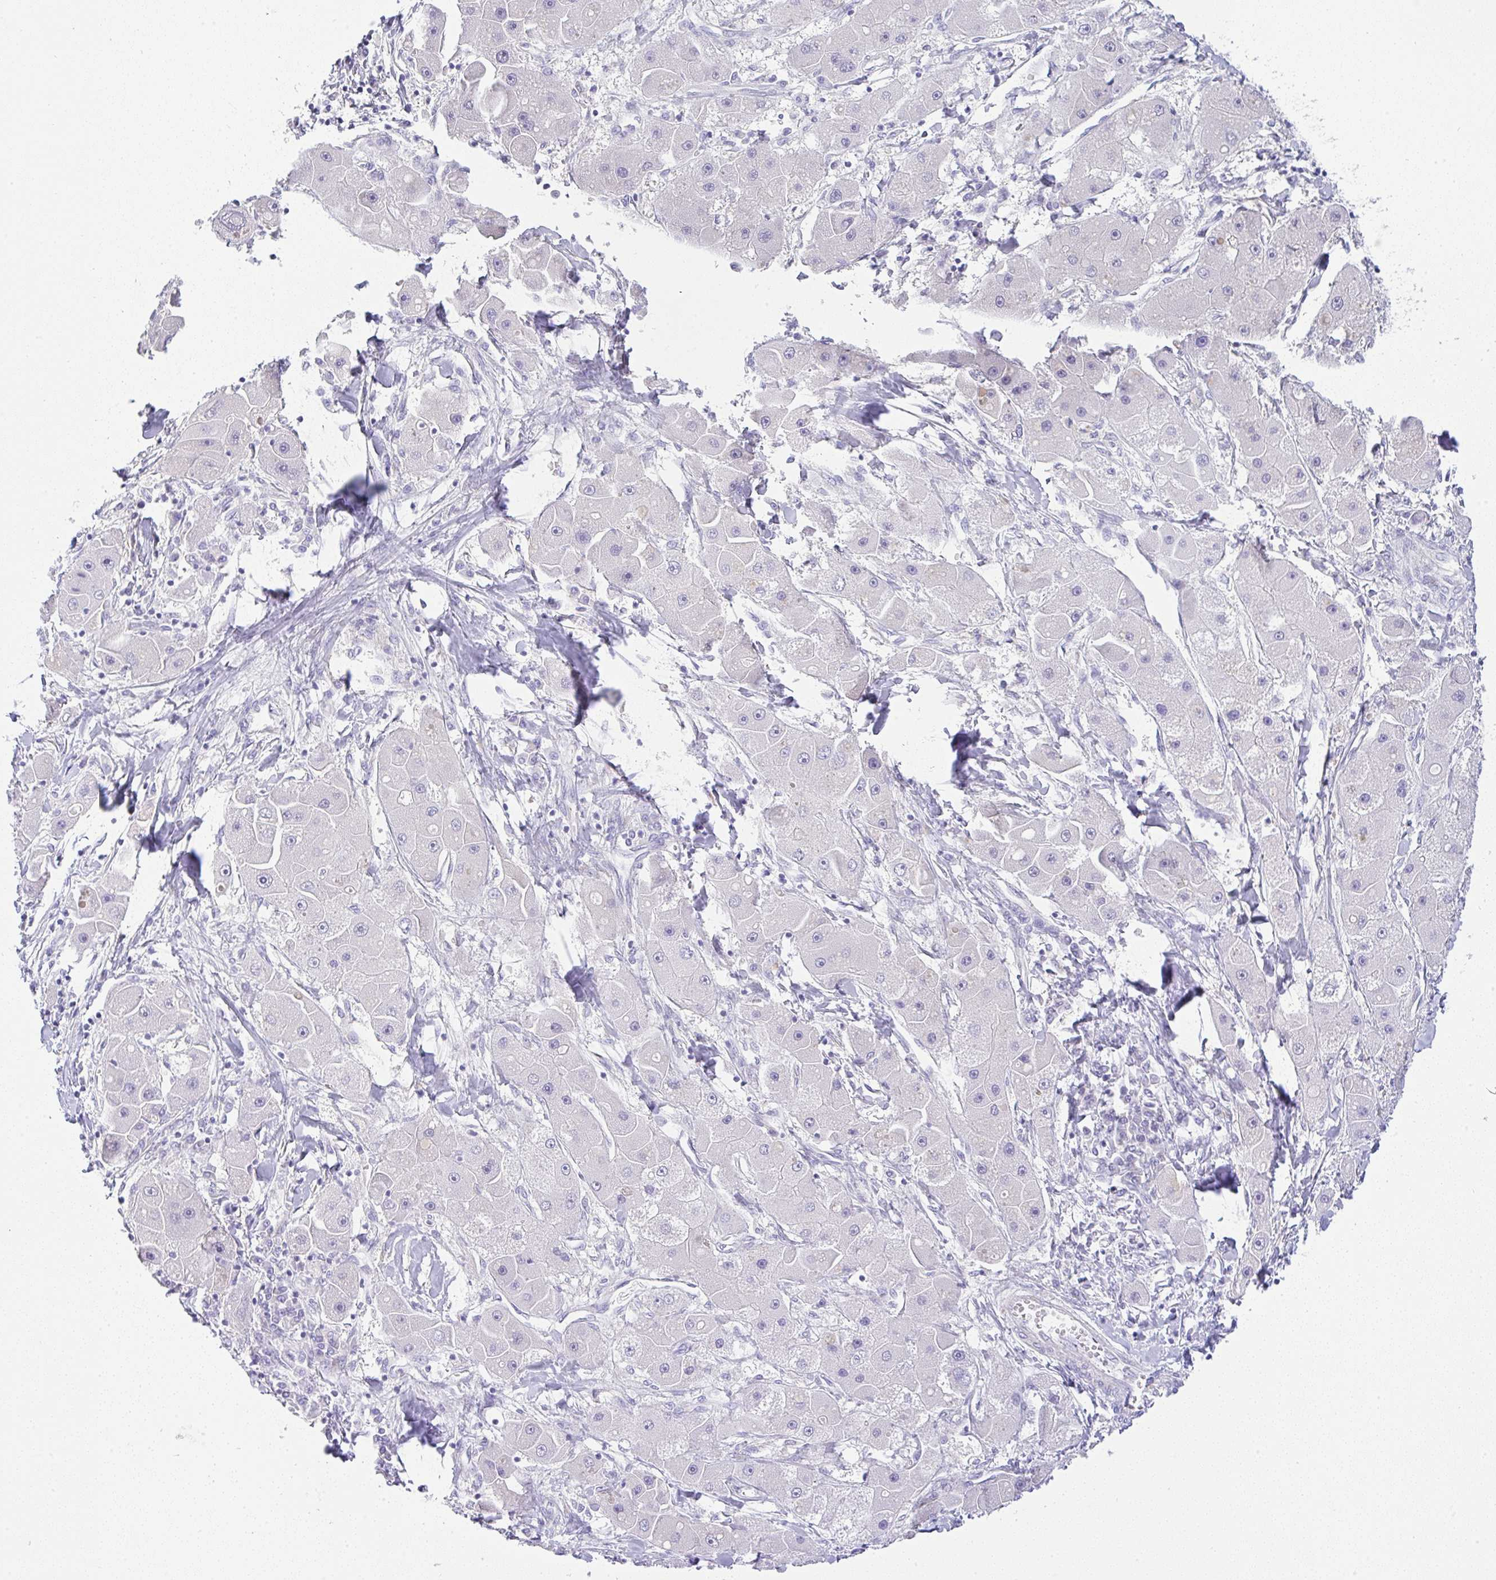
{"staining": {"intensity": "negative", "quantity": "none", "location": "none"}, "tissue": "liver cancer", "cell_type": "Tumor cells", "image_type": "cancer", "snomed": [{"axis": "morphology", "description": "Carcinoma, Hepatocellular, NOS"}, {"axis": "topography", "description": "Liver"}], "caption": "Protein analysis of liver cancer (hepatocellular carcinoma) reveals no significant staining in tumor cells. The staining was performed using DAB to visualize the protein expression in brown, while the nuclei were stained in blue with hematoxylin (Magnification: 20x).", "gene": "FAM177A1", "patient": {"sex": "male", "age": 24}}